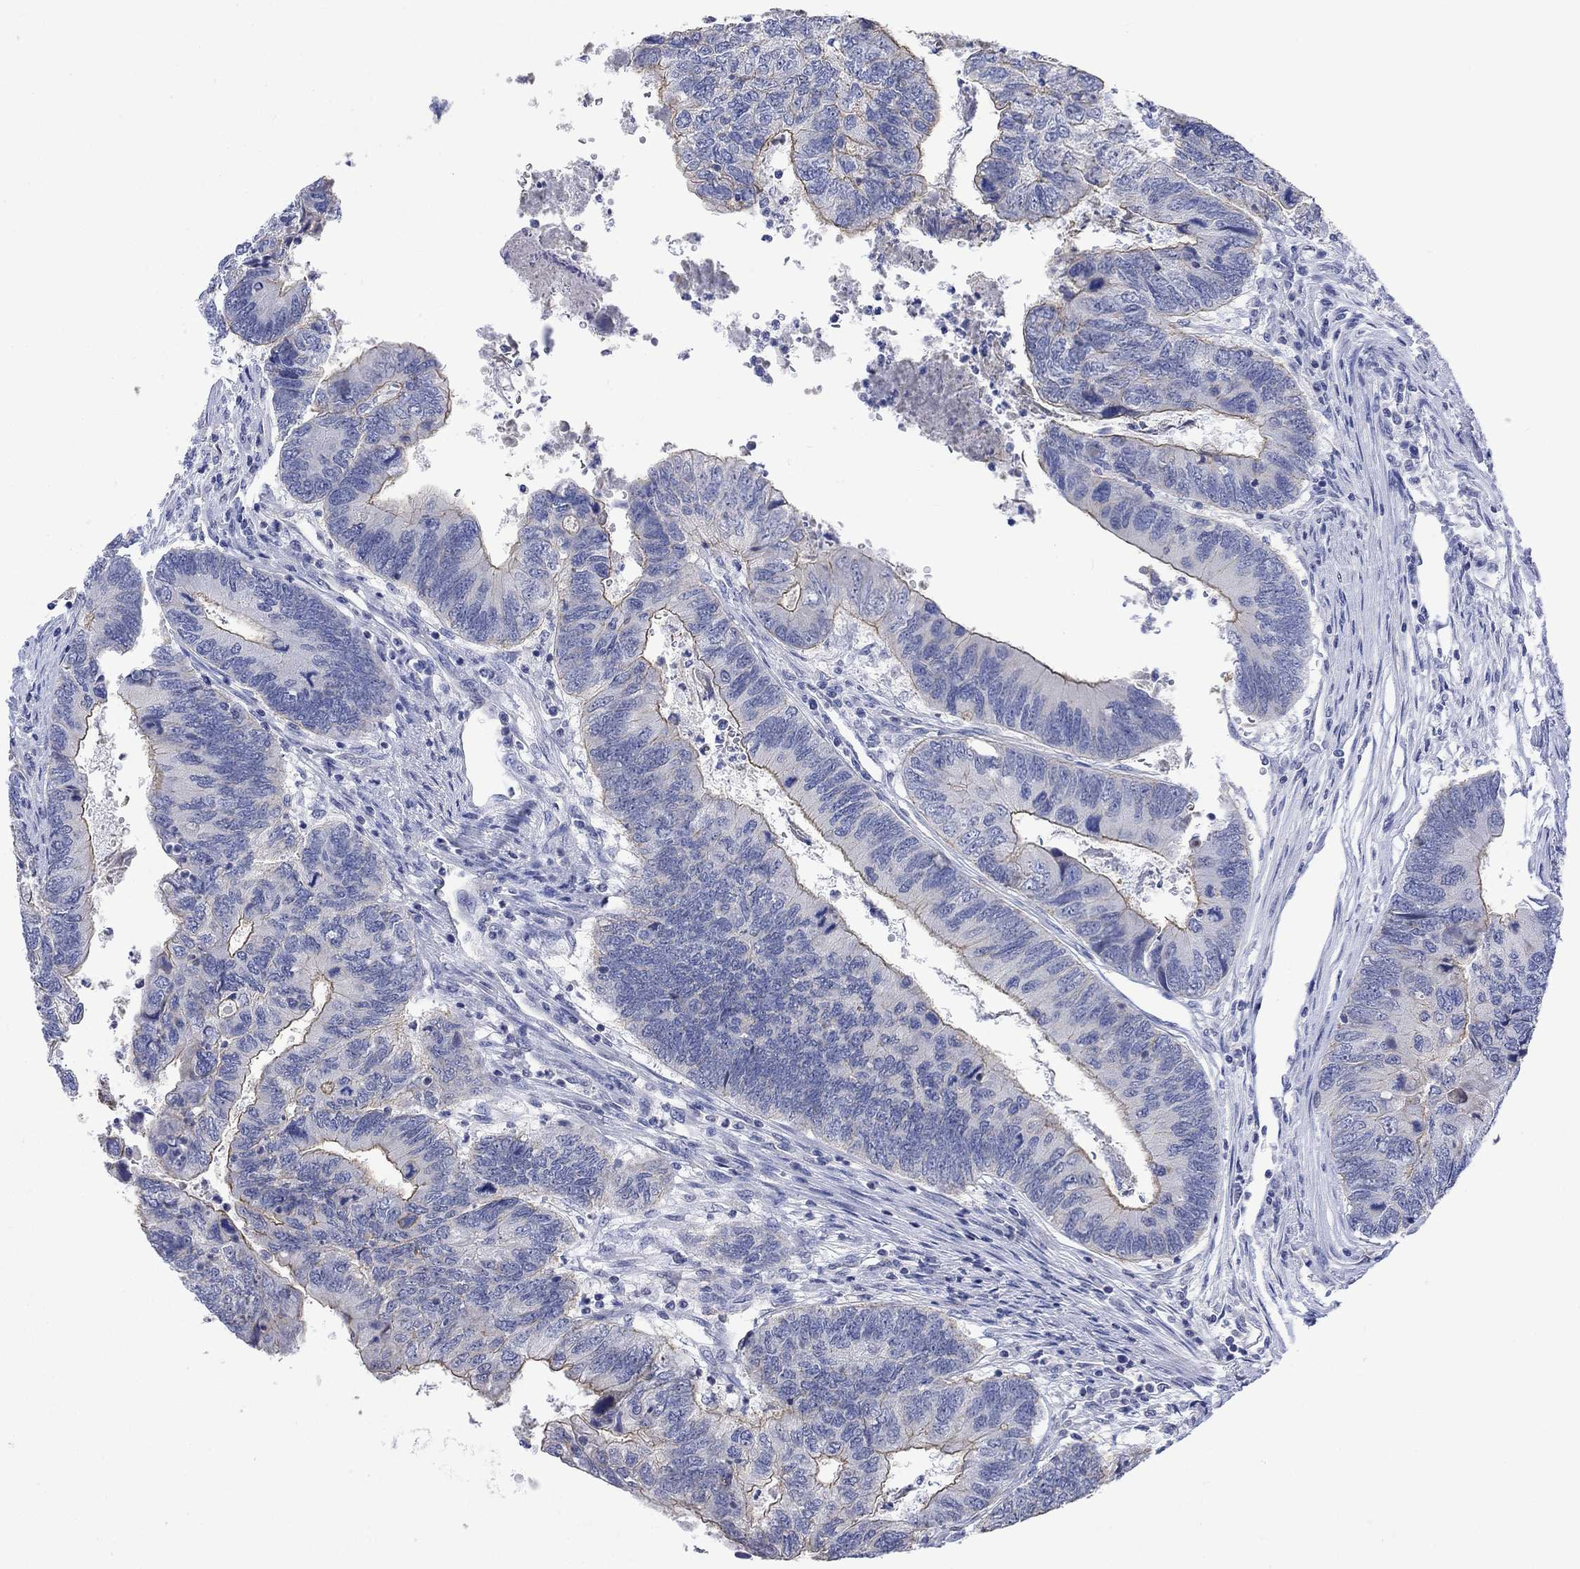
{"staining": {"intensity": "moderate", "quantity": "<25%", "location": "cytoplasmic/membranous"}, "tissue": "colorectal cancer", "cell_type": "Tumor cells", "image_type": "cancer", "snomed": [{"axis": "morphology", "description": "Adenocarcinoma, NOS"}, {"axis": "topography", "description": "Colon"}], "caption": "An immunohistochemistry micrograph of tumor tissue is shown. Protein staining in brown shows moderate cytoplasmic/membranous positivity in colorectal cancer within tumor cells.", "gene": "AGRP", "patient": {"sex": "female", "age": 67}}